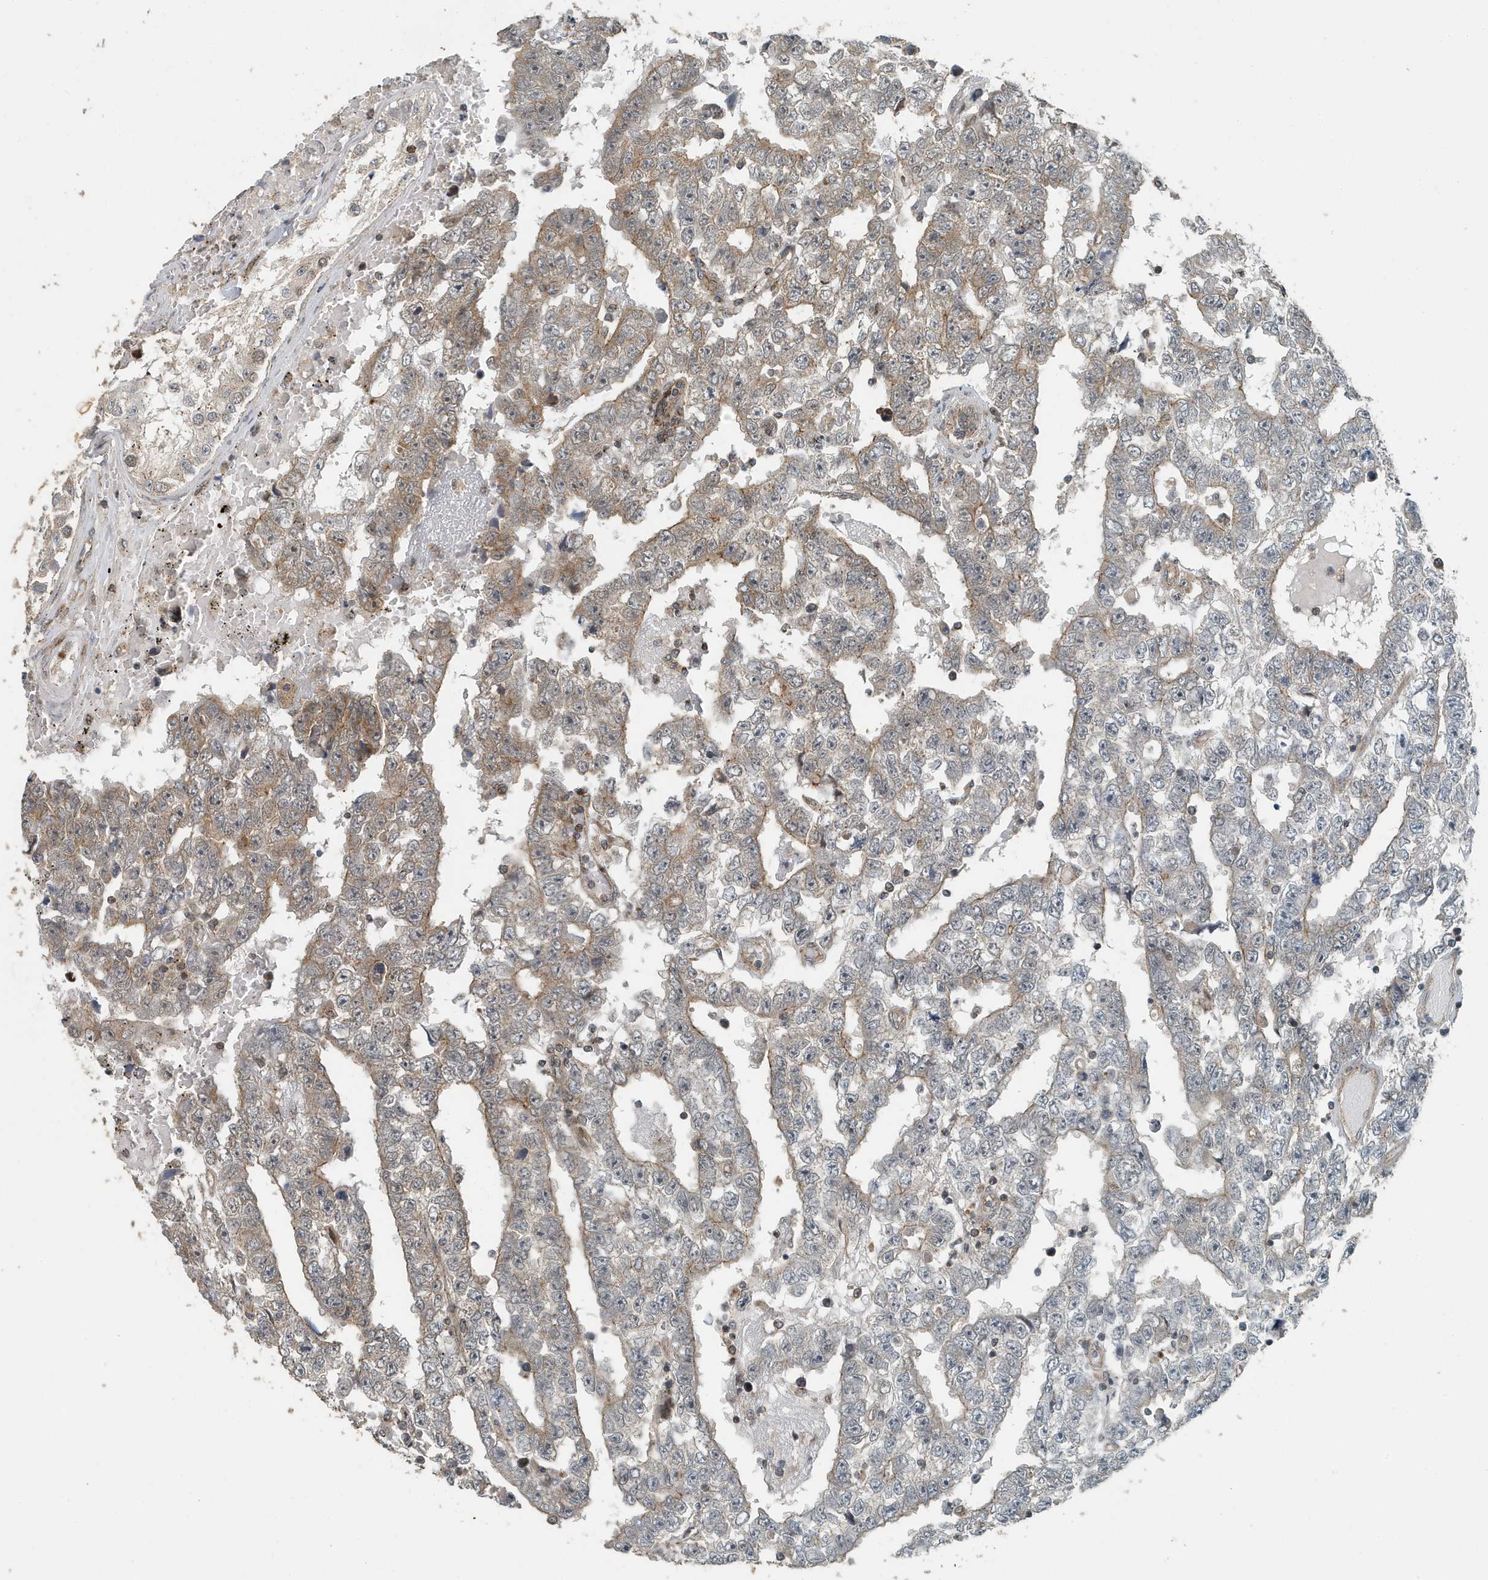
{"staining": {"intensity": "weak", "quantity": "25%-75%", "location": "cytoplasmic/membranous"}, "tissue": "testis cancer", "cell_type": "Tumor cells", "image_type": "cancer", "snomed": [{"axis": "morphology", "description": "Carcinoma, Embryonal, NOS"}, {"axis": "topography", "description": "Testis"}], "caption": "Approximately 25%-75% of tumor cells in human embryonal carcinoma (testis) show weak cytoplasmic/membranous protein expression as visualized by brown immunohistochemical staining.", "gene": "KIF15", "patient": {"sex": "male", "age": 25}}